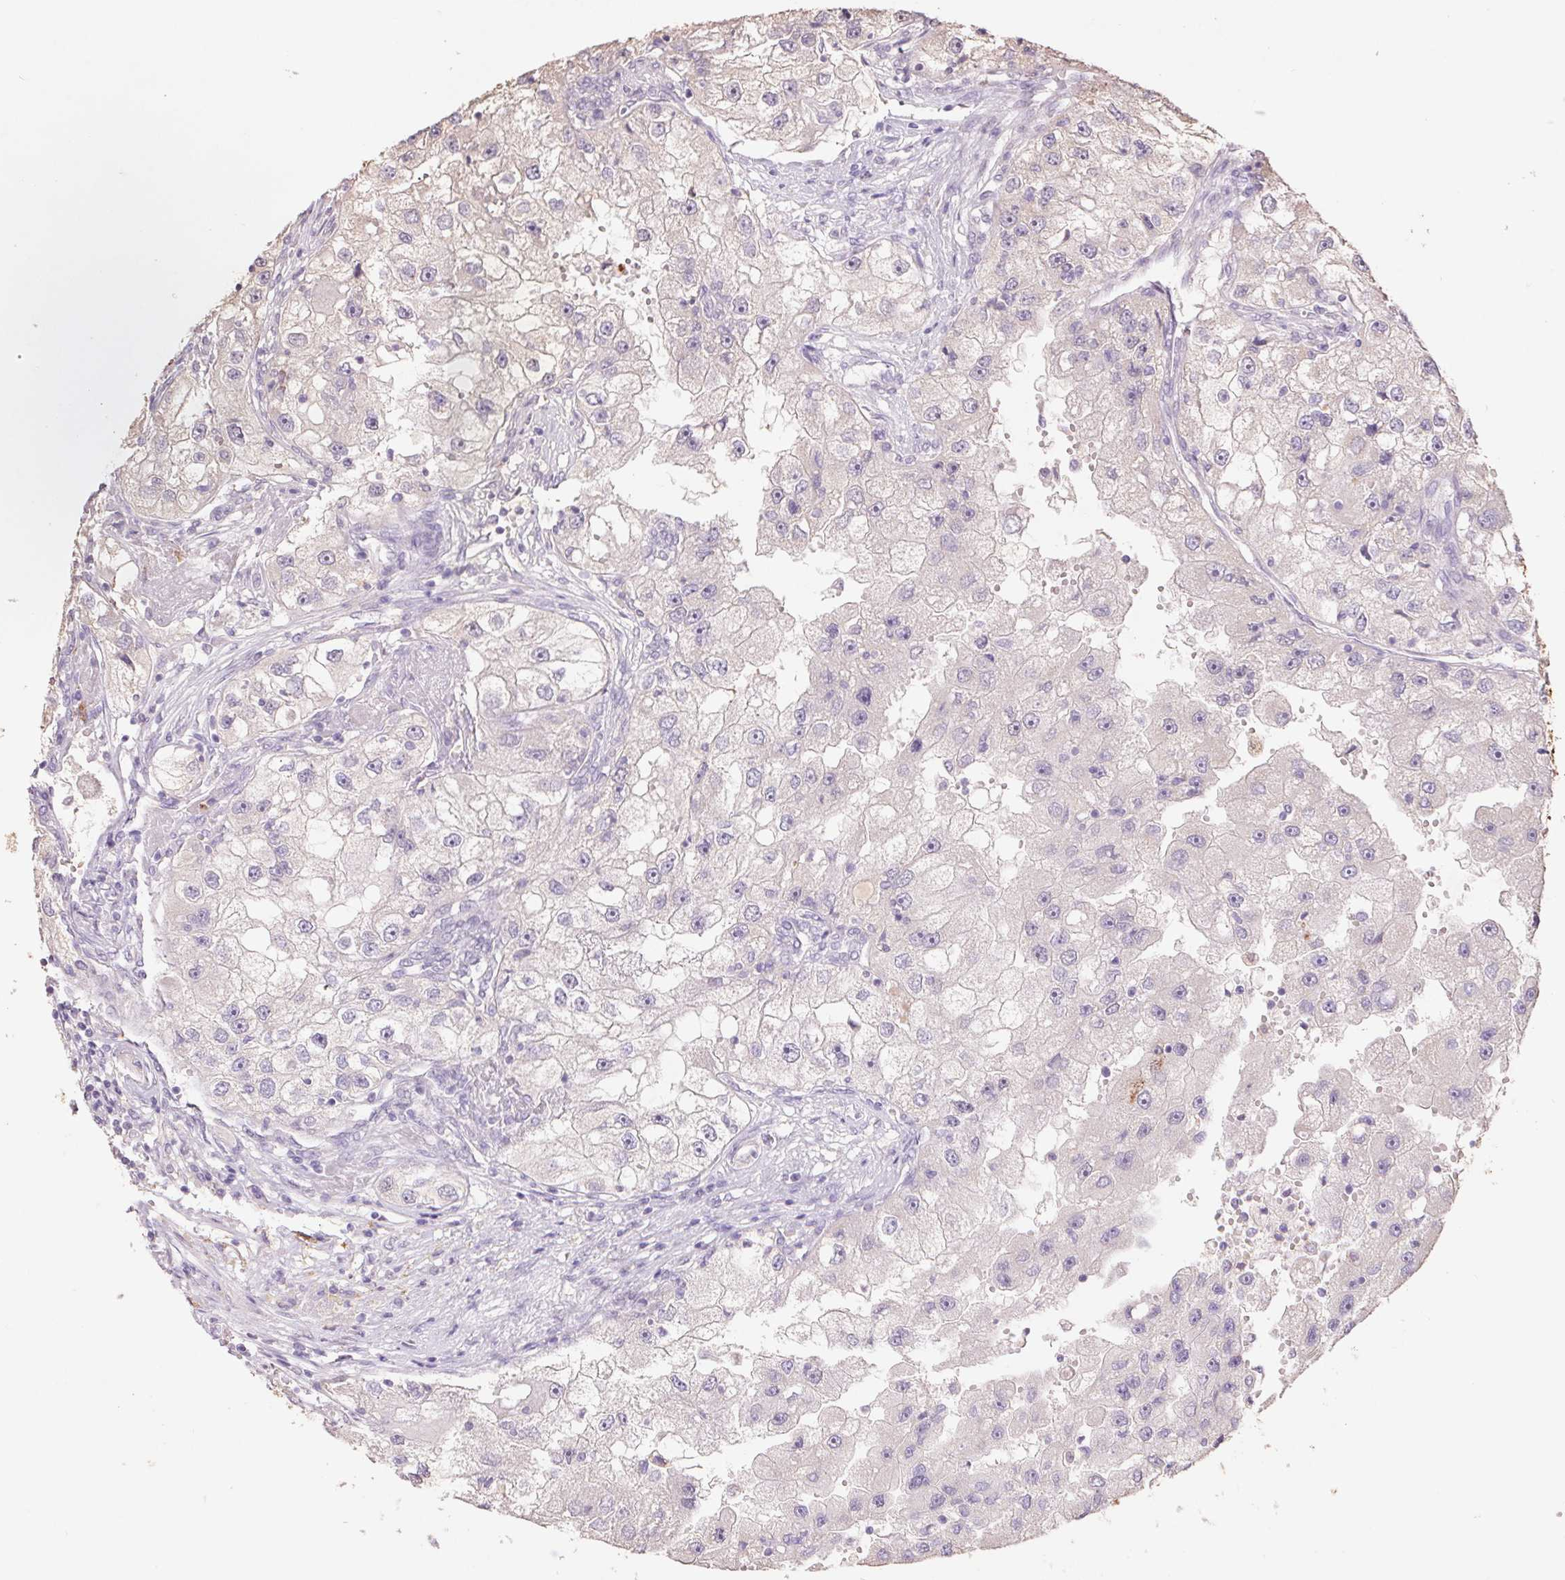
{"staining": {"intensity": "negative", "quantity": "none", "location": "none"}, "tissue": "renal cancer", "cell_type": "Tumor cells", "image_type": "cancer", "snomed": [{"axis": "morphology", "description": "Adenocarcinoma, NOS"}, {"axis": "topography", "description": "Kidney"}], "caption": "This is an immunohistochemistry (IHC) micrograph of human adenocarcinoma (renal). There is no positivity in tumor cells.", "gene": "GRM2", "patient": {"sex": "male", "age": 63}}